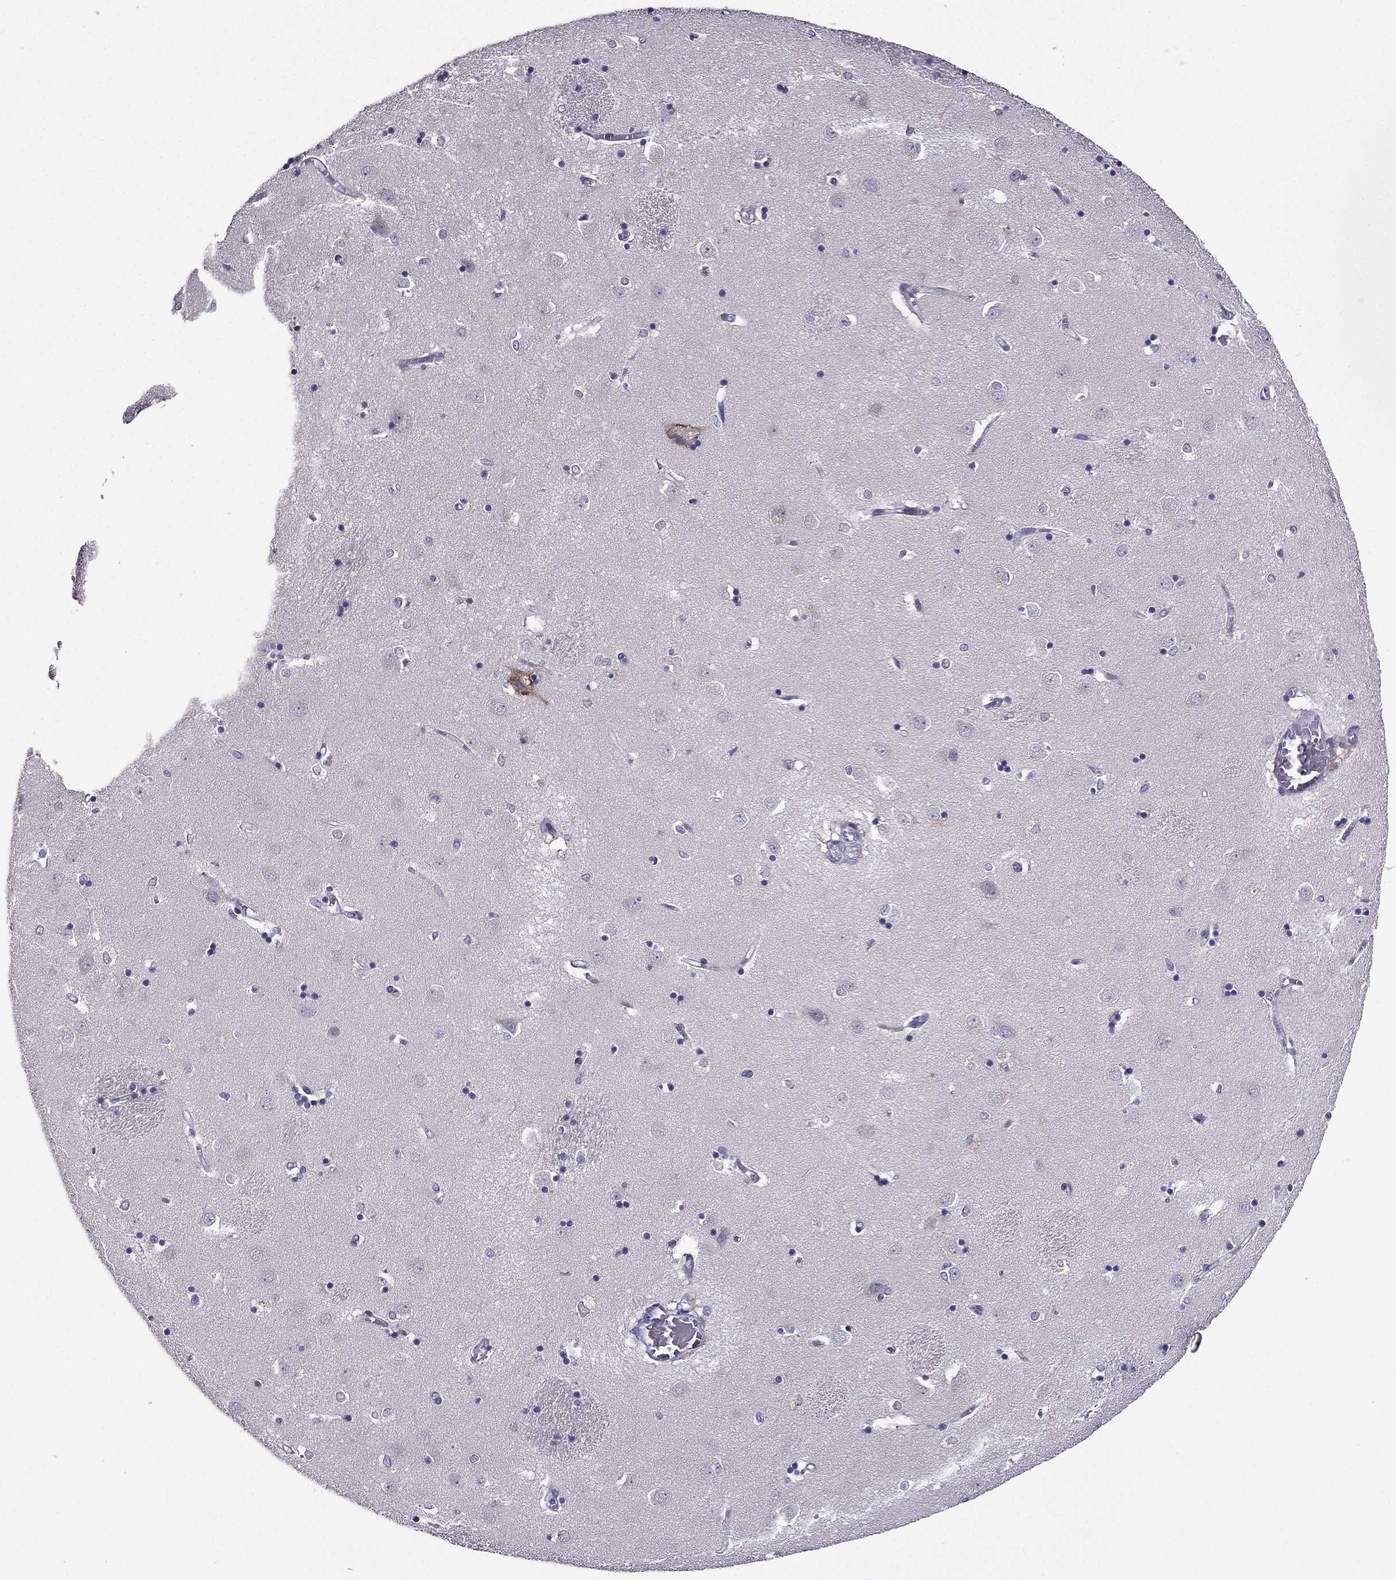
{"staining": {"intensity": "weak", "quantity": "<25%", "location": "cytoplasmic/membranous"}, "tissue": "caudate", "cell_type": "Glial cells", "image_type": "normal", "snomed": [{"axis": "morphology", "description": "Normal tissue, NOS"}, {"axis": "topography", "description": "Lateral ventricle wall"}], "caption": "High power microscopy photomicrograph of an IHC micrograph of unremarkable caudate, revealing no significant positivity in glial cells. (Stains: DAB (3,3'-diaminobenzidine) immunohistochemistry (IHC) with hematoxylin counter stain, Microscopy: brightfield microscopy at high magnification).", "gene": "DUSP15", "patient": {"sex": "male", "age": 54}}